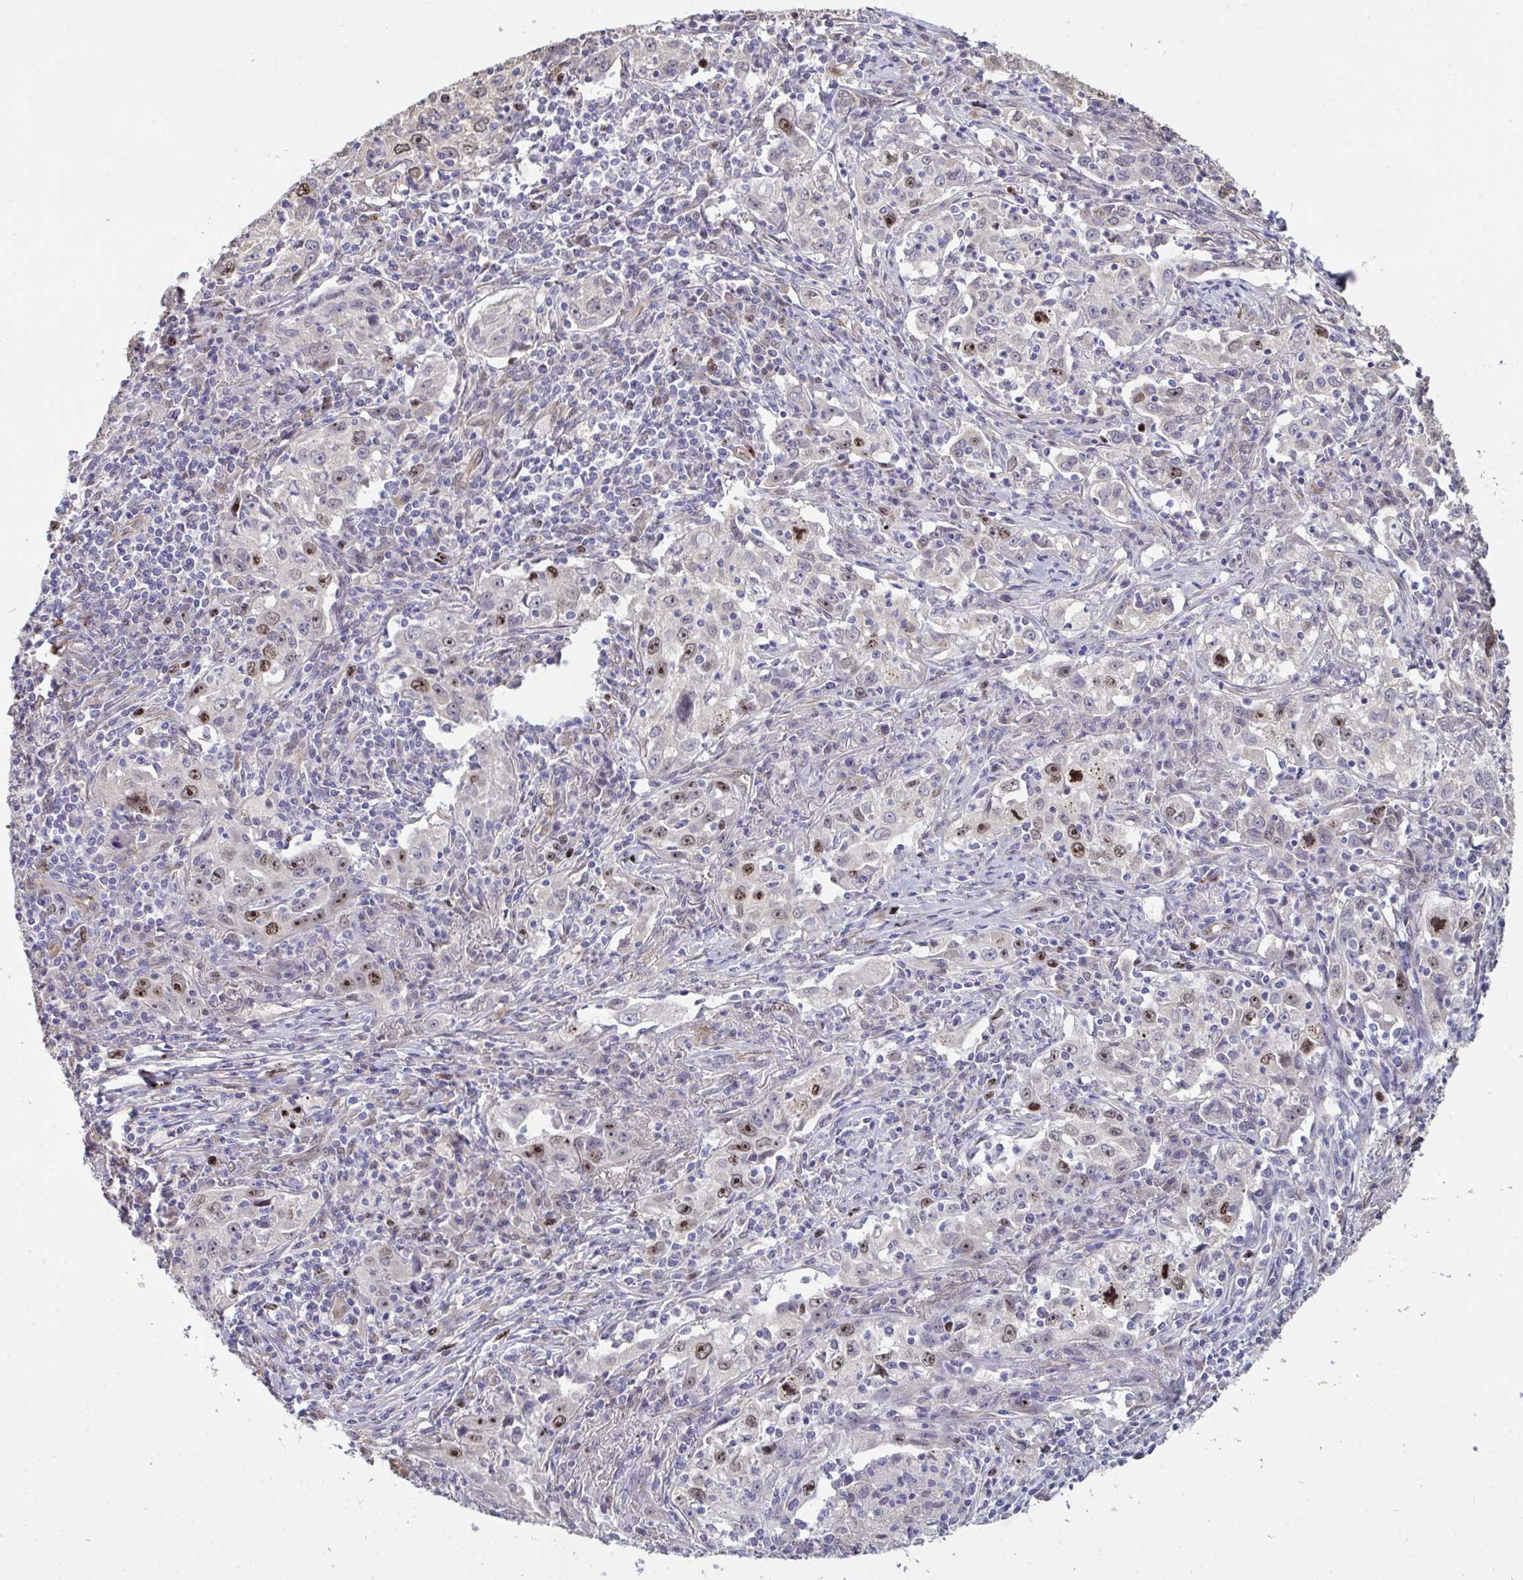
{"staining": {"intensity": "moderate", "quantity": "<25%", "location": "nuclear"}, "tissue": "lung cancer", "cell_type": "Tumor cells", "image_type": "cancer", "snomed": [{"axis": "morphology", "description": "Squamous cell carcinoma, NOS"}, {"axis": "topography", "description": "Lung"}], "caption": "An image of squamous cell carcinoma (lung) stained for a protein shows moderate nuclear brown staining in tumor cells.", "gene": "SETD7", "patient": {"sex": "male", "age": 71}}